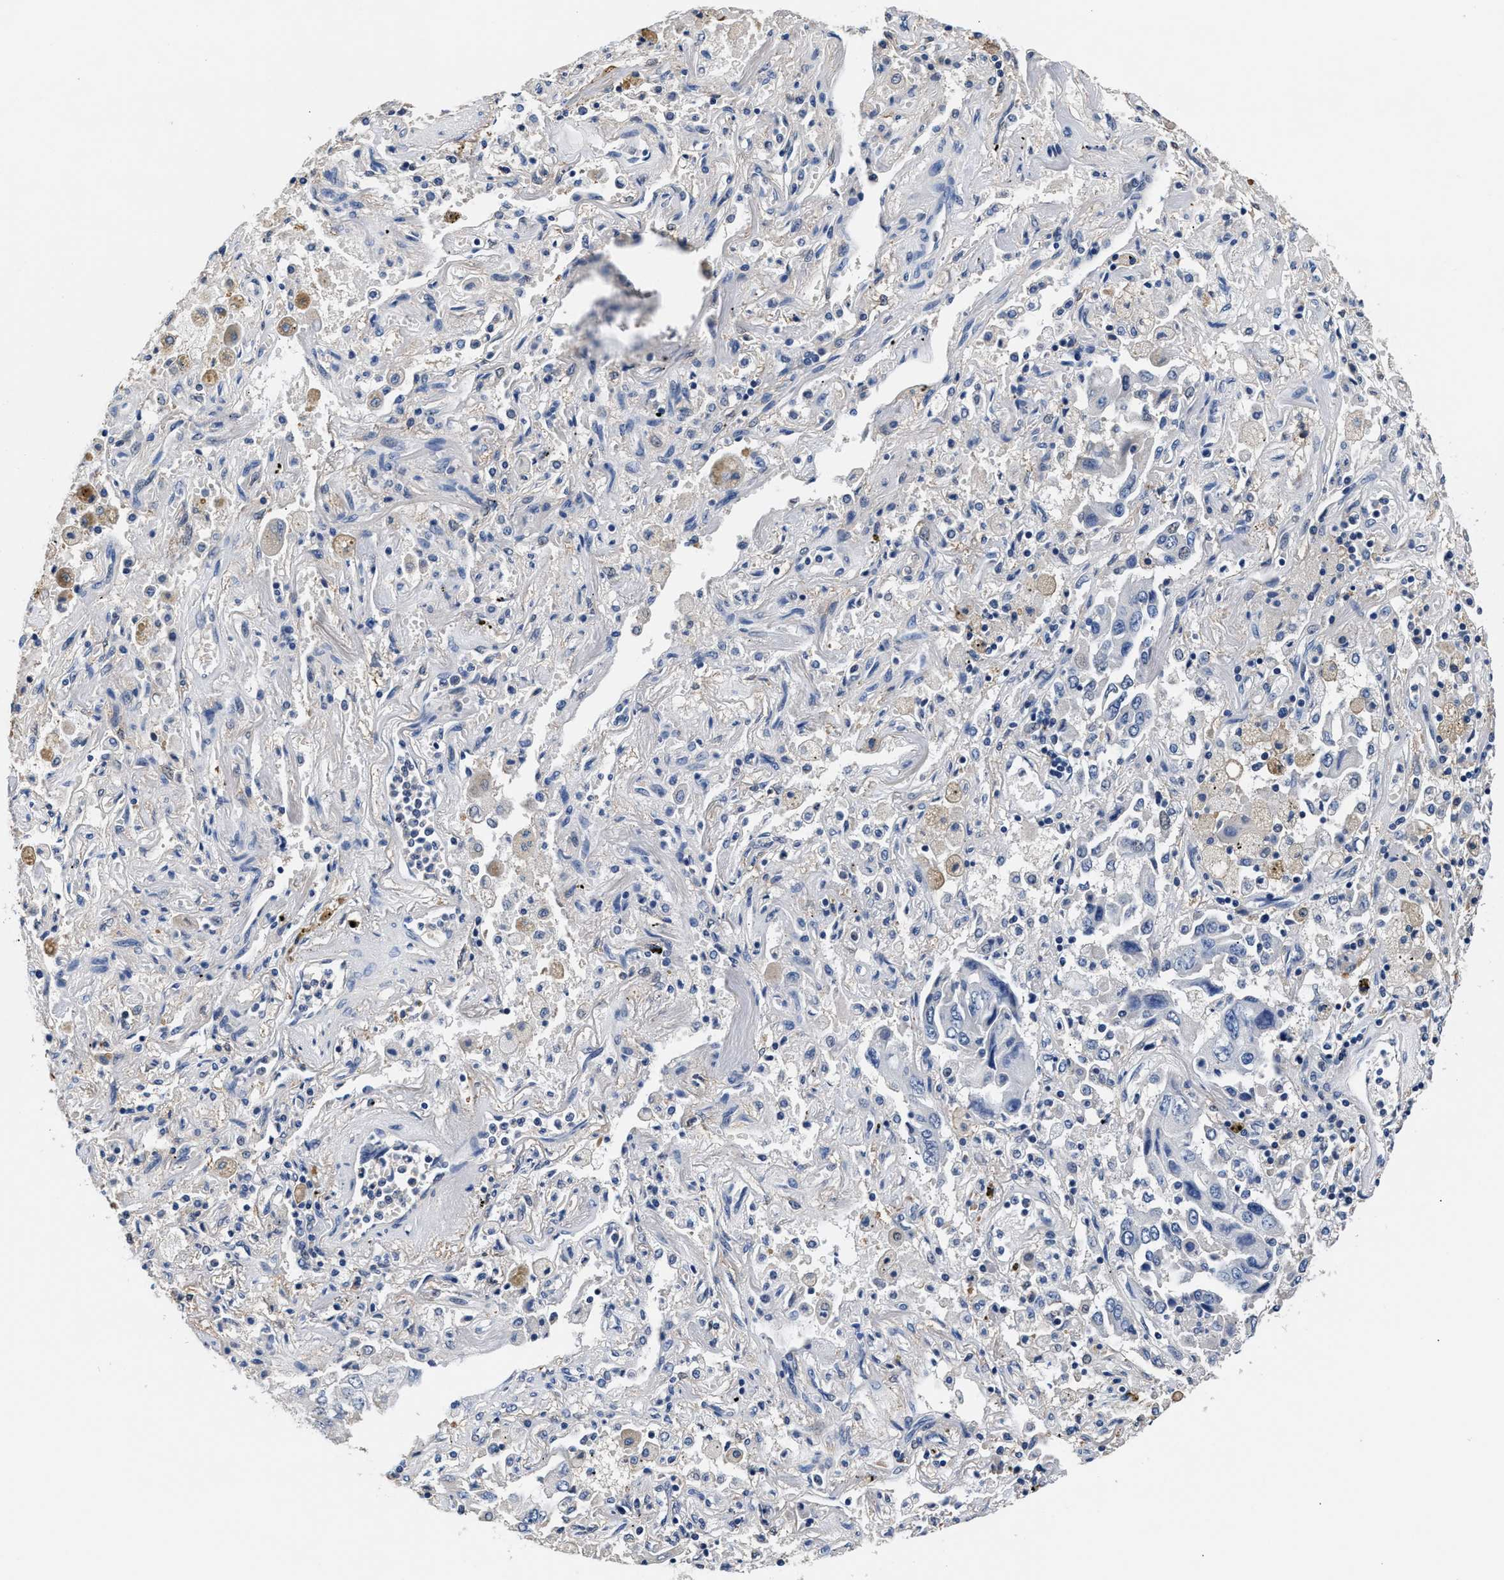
{"staining": {"intensity": "negative", "quantity": "none", "location": "none"}, "tissue": "lung cancer", "cell_type": "Tumor cells", "image_type": "cancer", "snomed": [{"axis": "morphology", "description": "Adenocarcinoma, NOS"}, {"axis": "topography", "description": "Lung"}], "caption": "Tumor cells are negative for brown protein staining in lung adenocarcinoma.", "gene": "GSTM1", "patient": {"sex": "female", "age": 65}}